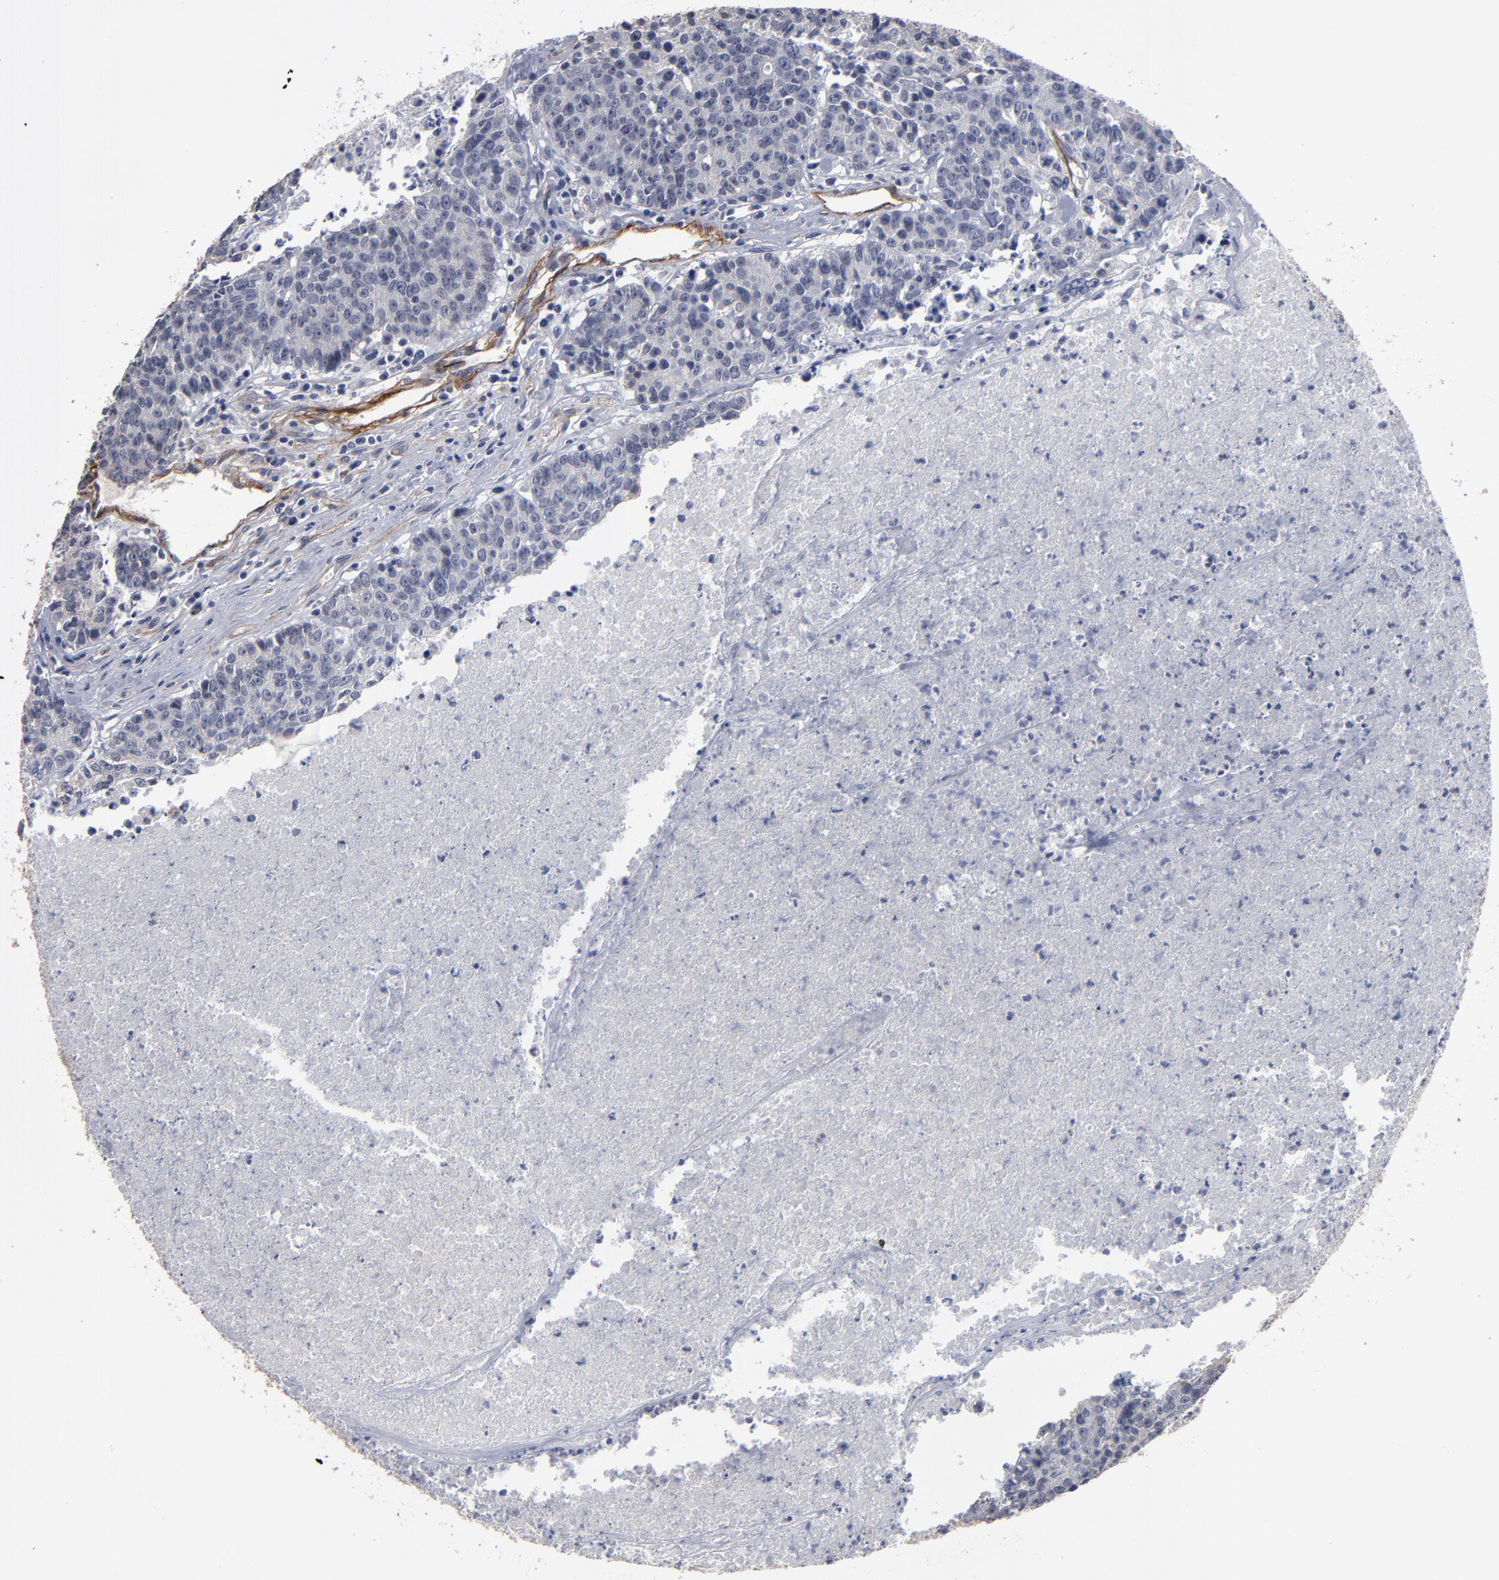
{"staining": {"intensity": "negative", "quantity": "none", "location": "none"}, "tissue": "colorectal cancer", "cell_type": "Tumor cells", "image_type": "cancer", "snomed": [{"axis": "morphology", "description": "Adenocarcinoma, NOS"}, {"axis": "topography", "description": "Colon"}], "caption": "This is a photomicrograph of IHC staining of colorectal adenocarcinoma, which shows no staining in tumor cells.", "gene": "ZNF175", "patient": {"sex": "female", "age": 53}}